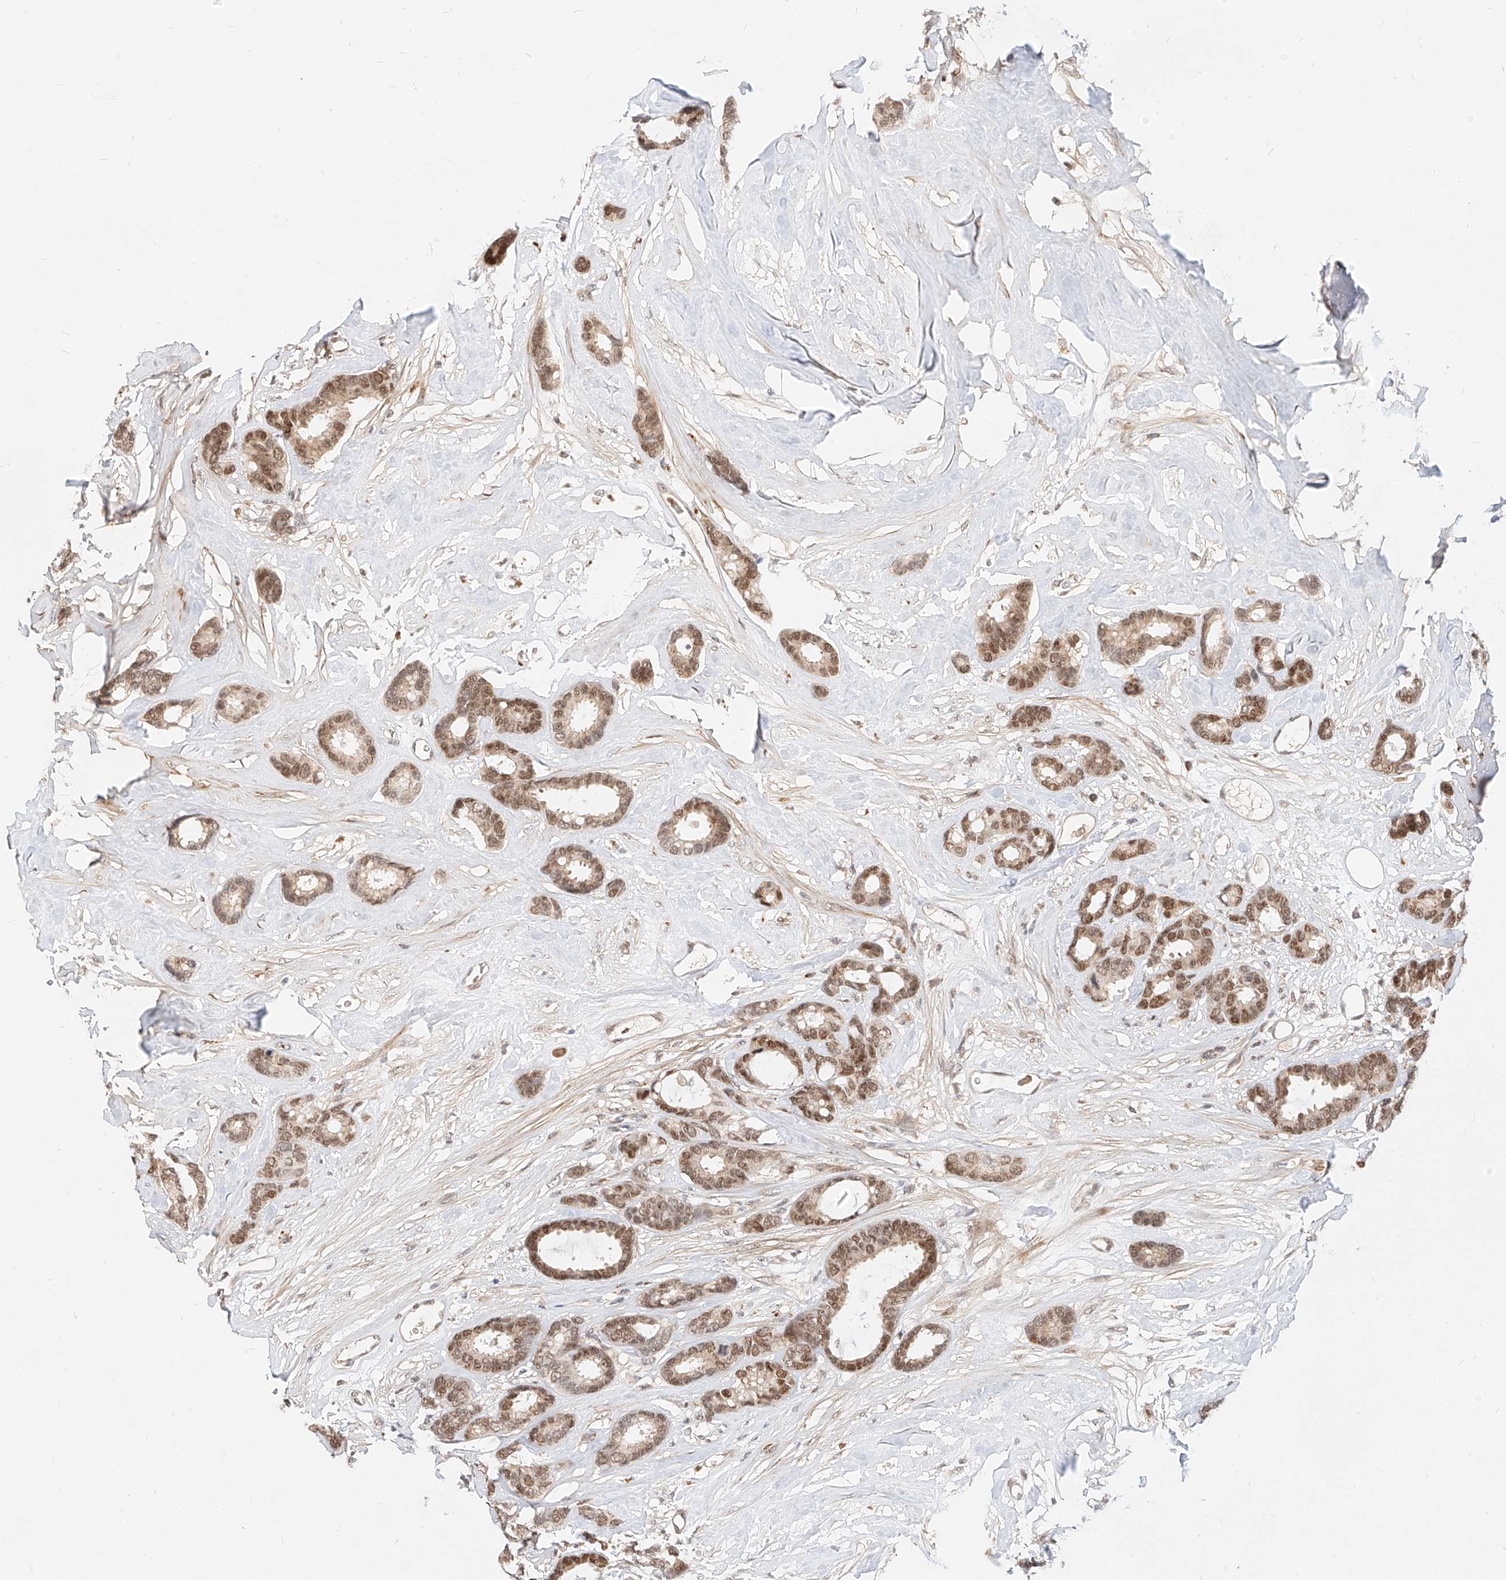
{"staining": {"intensity": "moderate", "quantity": ">75%", "location": "nuclear"}, "tissue": "breast cancer", "cell_type": "Tumor cells", "image_type": "cancer", "snomed": [{"axis": "morphology", "description": "Duct carcinoma"}, {"axis": "topography", "description": "Breast"}], "caption": "Protein staining reveals moderate nuclear positivity in approximately >75% of tumor cells in infiltrating ductal carcinoma (breast). (Brightfield microscopy of DAB IHC at high magnification).", "gene": "CBX8", "patient": {"sex": "female", "age": 87}}